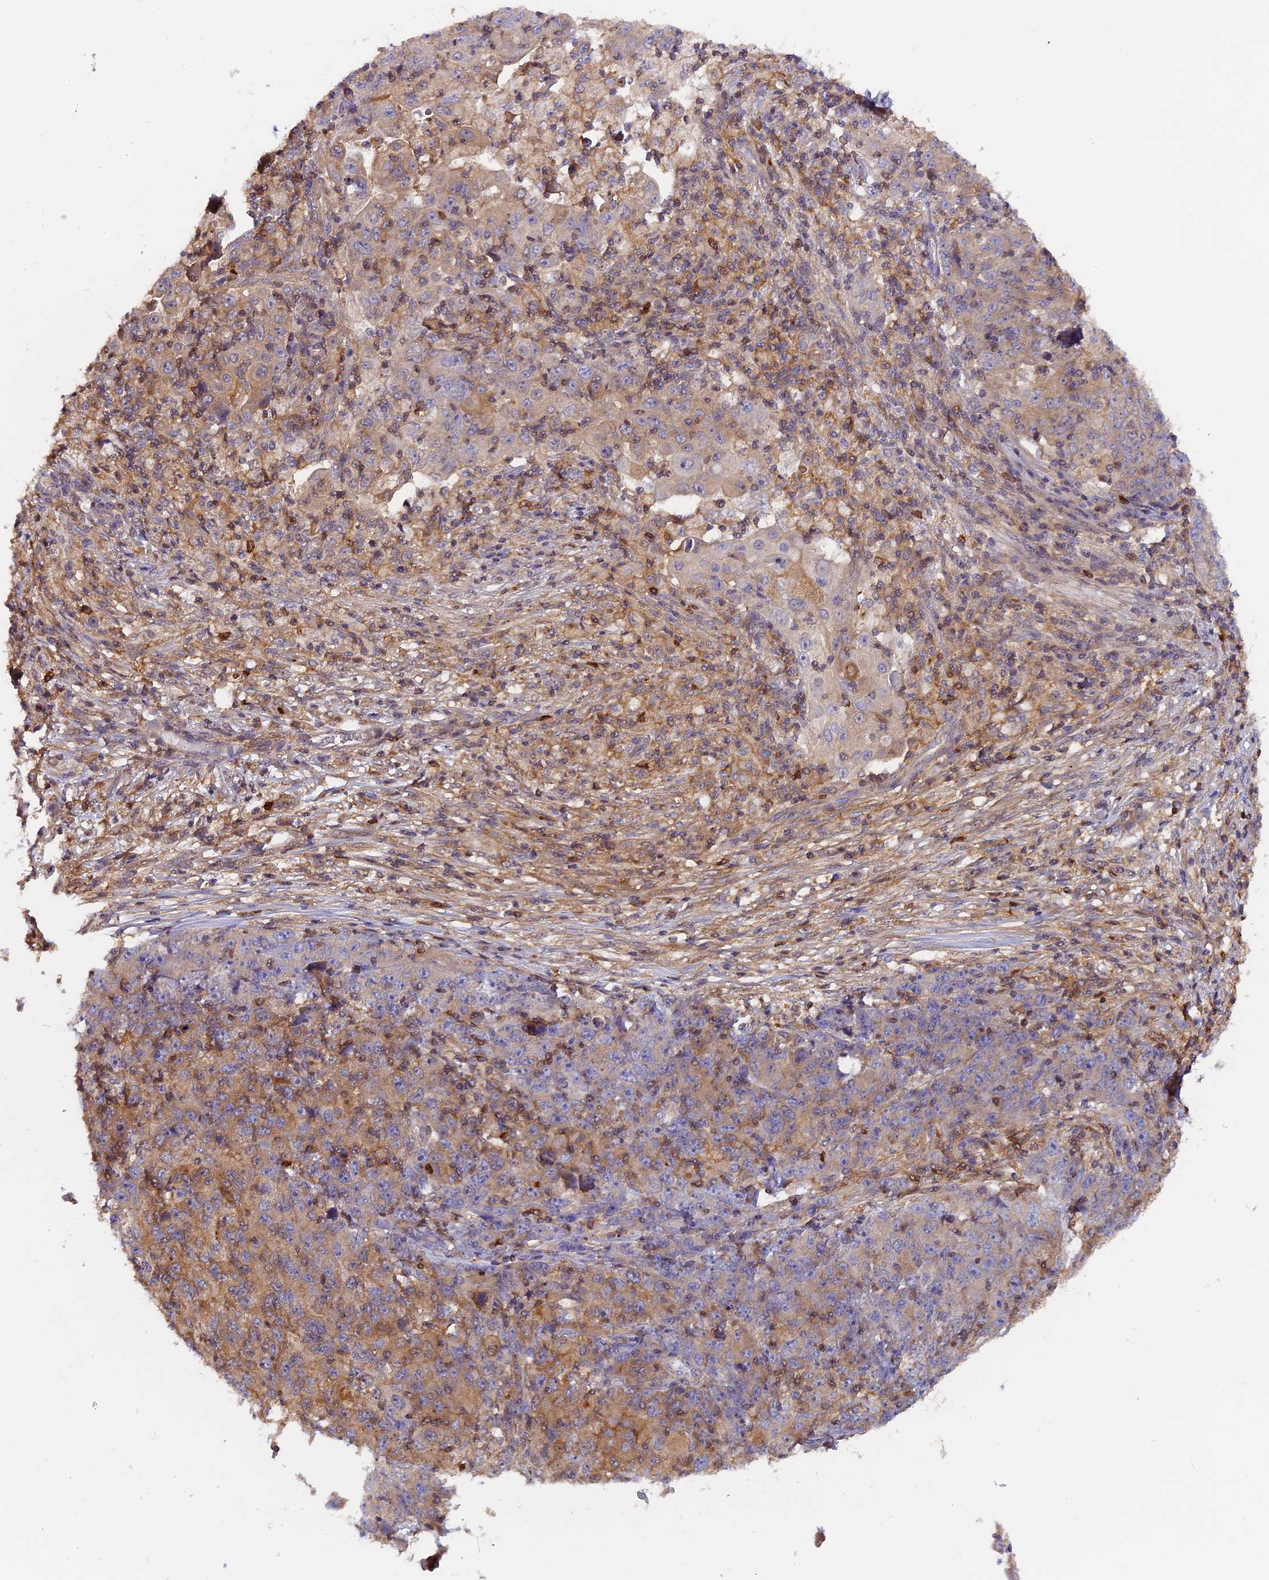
{"staining": {"intensity": "weak", "quantity": "25%-75%", "location": "cytoplasmic/membranous"}, "tissue": "ovarian cancer", "cell_type": "Tumor cells", "image_type": "cancer", "snomed": [{"axis": "morphology", "description": "Carcinoma, endometroid"}, {"axis": "topography", "description": "Ovary"}], "caption": "Immunohistochemistry (IHC) histopathology image of human ovarian cancer (endometroid carcinoma) stained for a protein (brown), which reveals low levels of weak cytoplasmic/membranous staining in about 25%-75% of tumor cells.", "gene": "FAM118B", "patient": {"sex": "female", "age": 42}}